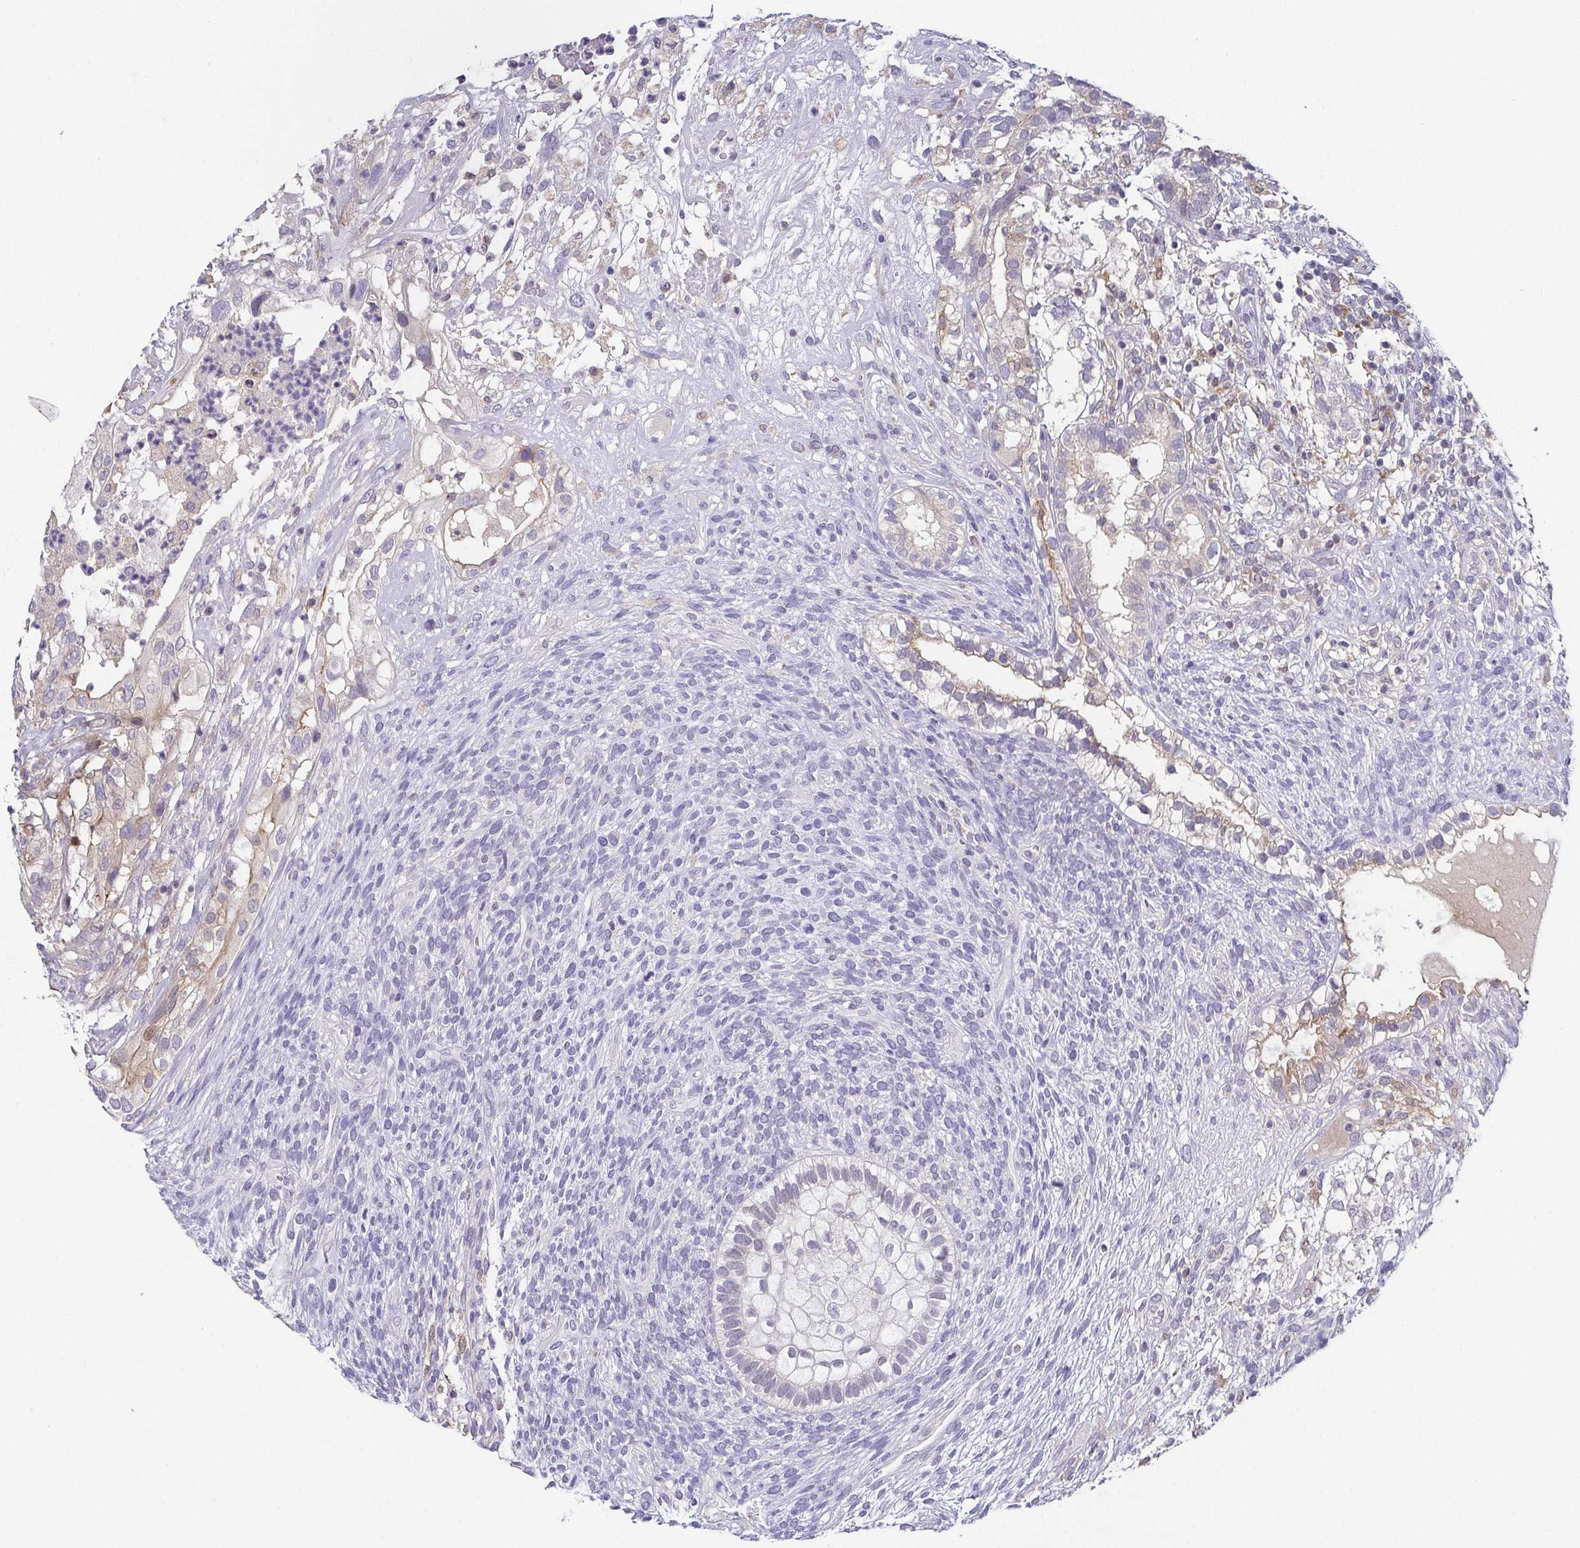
{"staining": {"intensity": "moderate", "quantity": "<25%", "location": "cytoplasmic/membranous"}, "tissue": "testis cancer", "cell_type": "Tumor cells", "image_type": "cancer", "snomed": [{"axis": "morphology", "description": "Seminoma, NOS"}, {"axis": "morphology", "description": "Carcinoma, Embryonal, NOS"}, {"axis": "topography", "description": "Testis"}], "caption": "IHC (DAB) staining of human embryonal carcinoma (testis) shows moderate cytoplasmic/membranous protein expression in about <25% of tumor cells.", "gene": "RNASE7", "patient": {"sex": "male", "age": 41}}